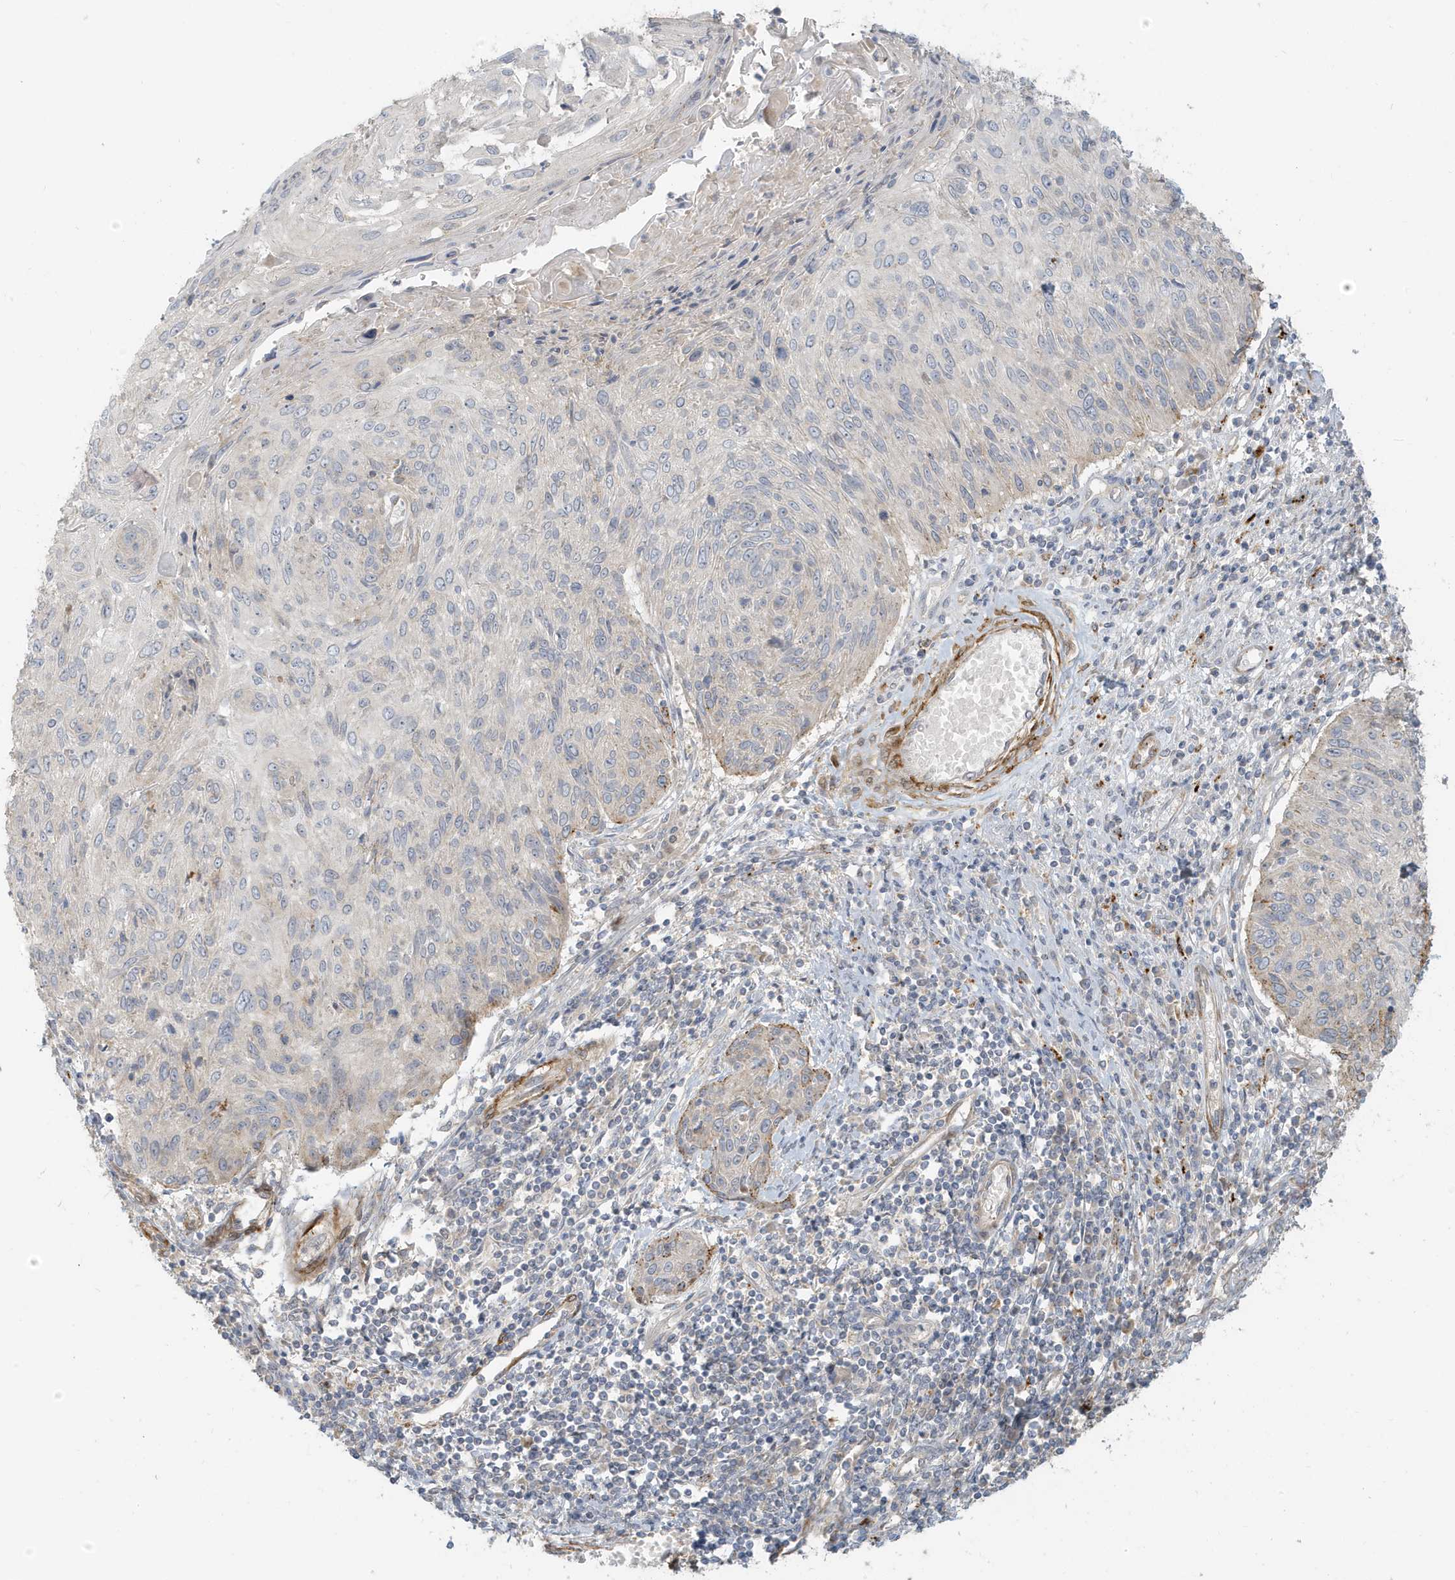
{"staining": {"intensity": "negative", "quantity": "none", "location": "none"}, "tissue": "cervical cancer", "cell_type": "Tumor cells", "image_type": "cancer", "snomed": [{"axis": "morphology", "description": "Squamous cell carcinoma, NOS"}, {"axis": "topography", "description": "Cervix"}], "caption": "The IHC micrograph has no significant expression in tumor cells of cervical cancer tissue.", "gene": "MCOLN1", "patient": {"sex": "female", "age": 51}}